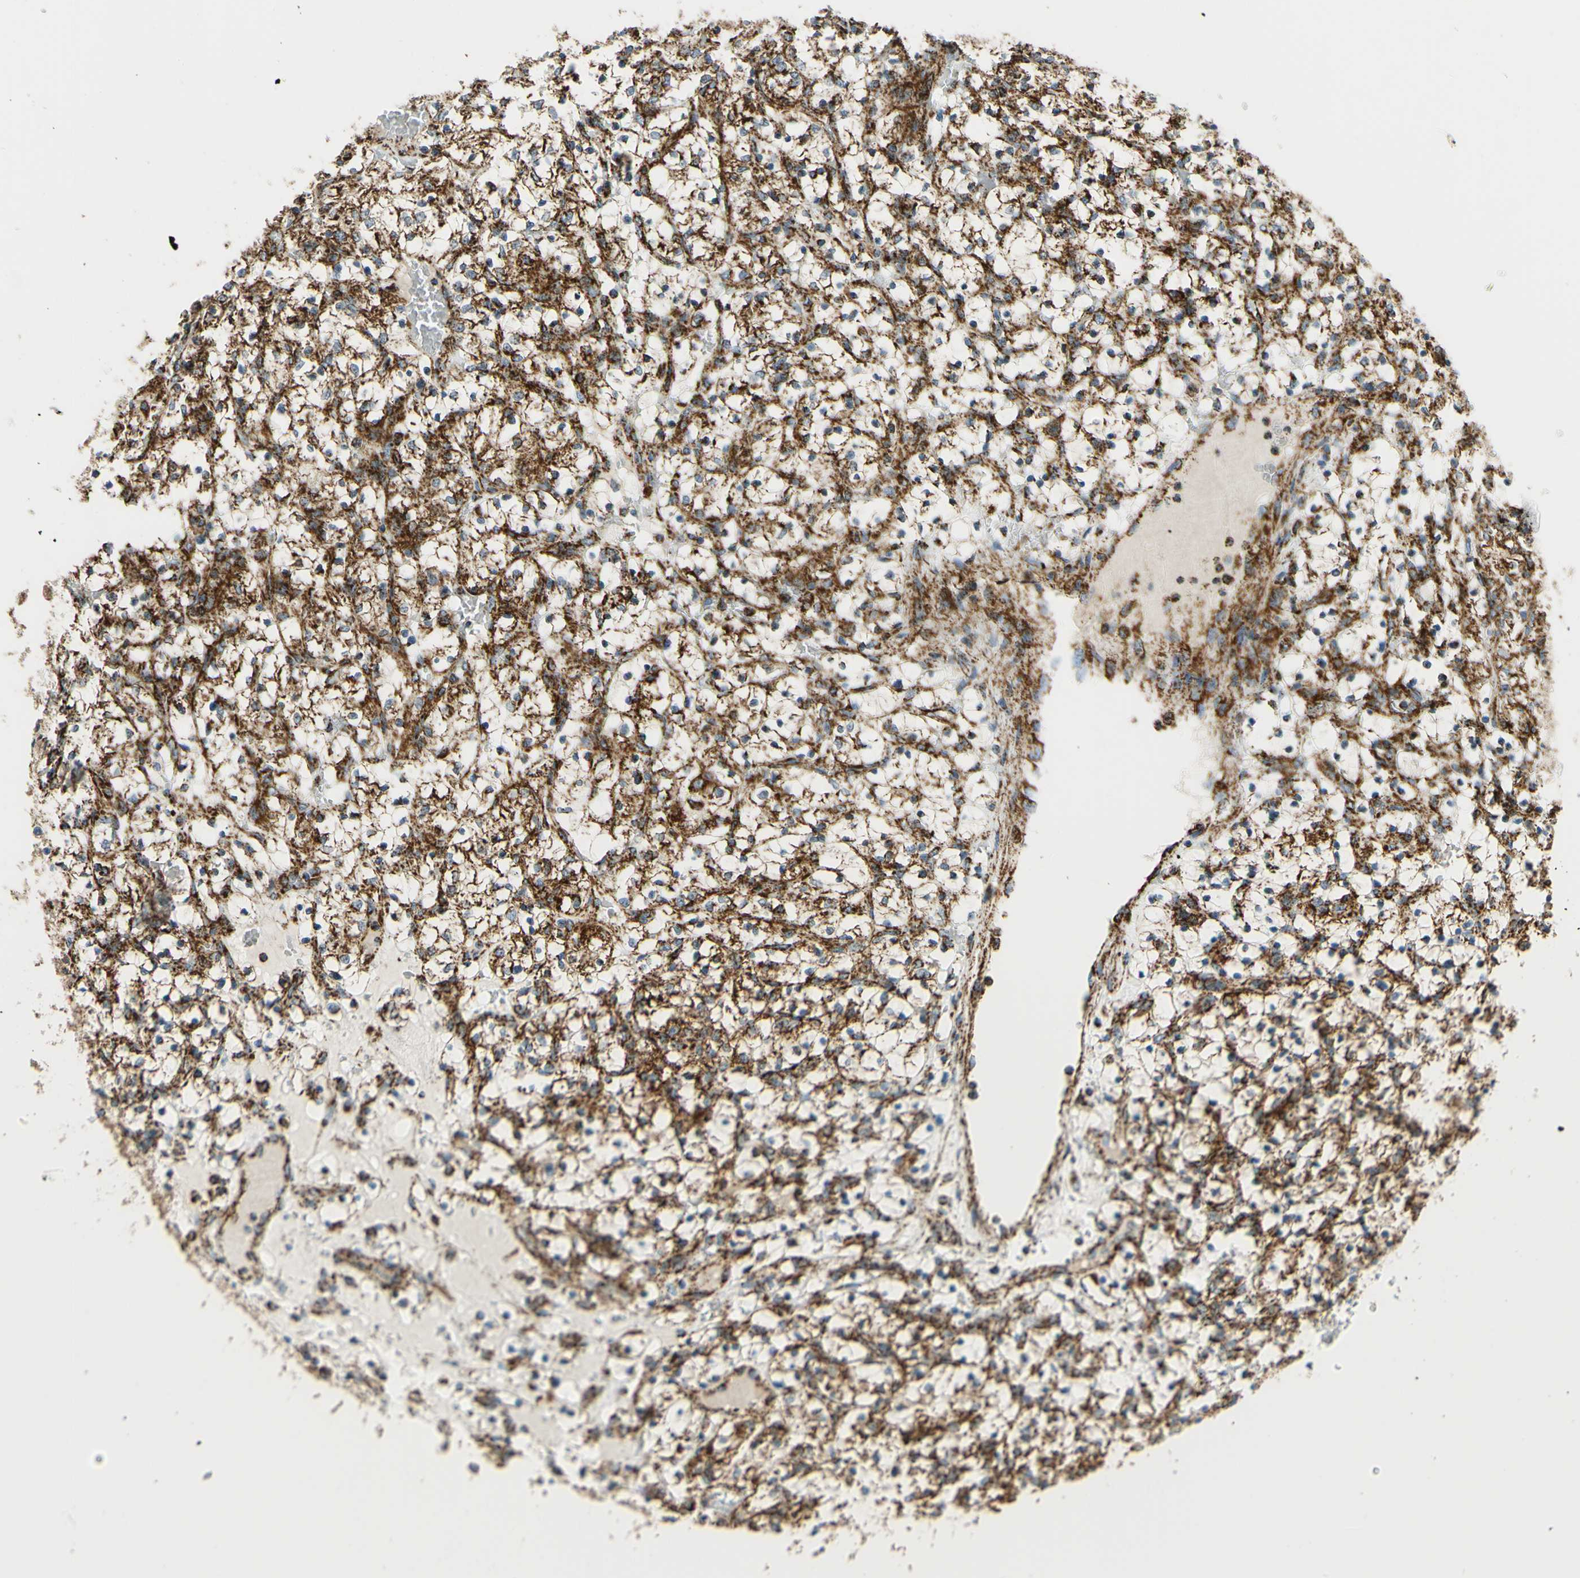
{"staining": {"intensity": "strong", "quantity": ">75%", "location": "cytoplasmic/membranous"}, "tissue": "renal cancer", "cell_type": "Tumor cells", "image_type": "cancer", "snomed": [{"axis": "morphology", "description": "Adenocarcinoma, NOS"}, {"axis": "topography", "description": "Kidney"}], "caption": "Immunohistochemistry (IHC) of human adenocarcinoma (renal) displays high levels of strong cytoplasmic/membranous positivity in about >75% of tumor cells.", "gene": "MAVS", "patient": {"sex": "female", "age": 69}}